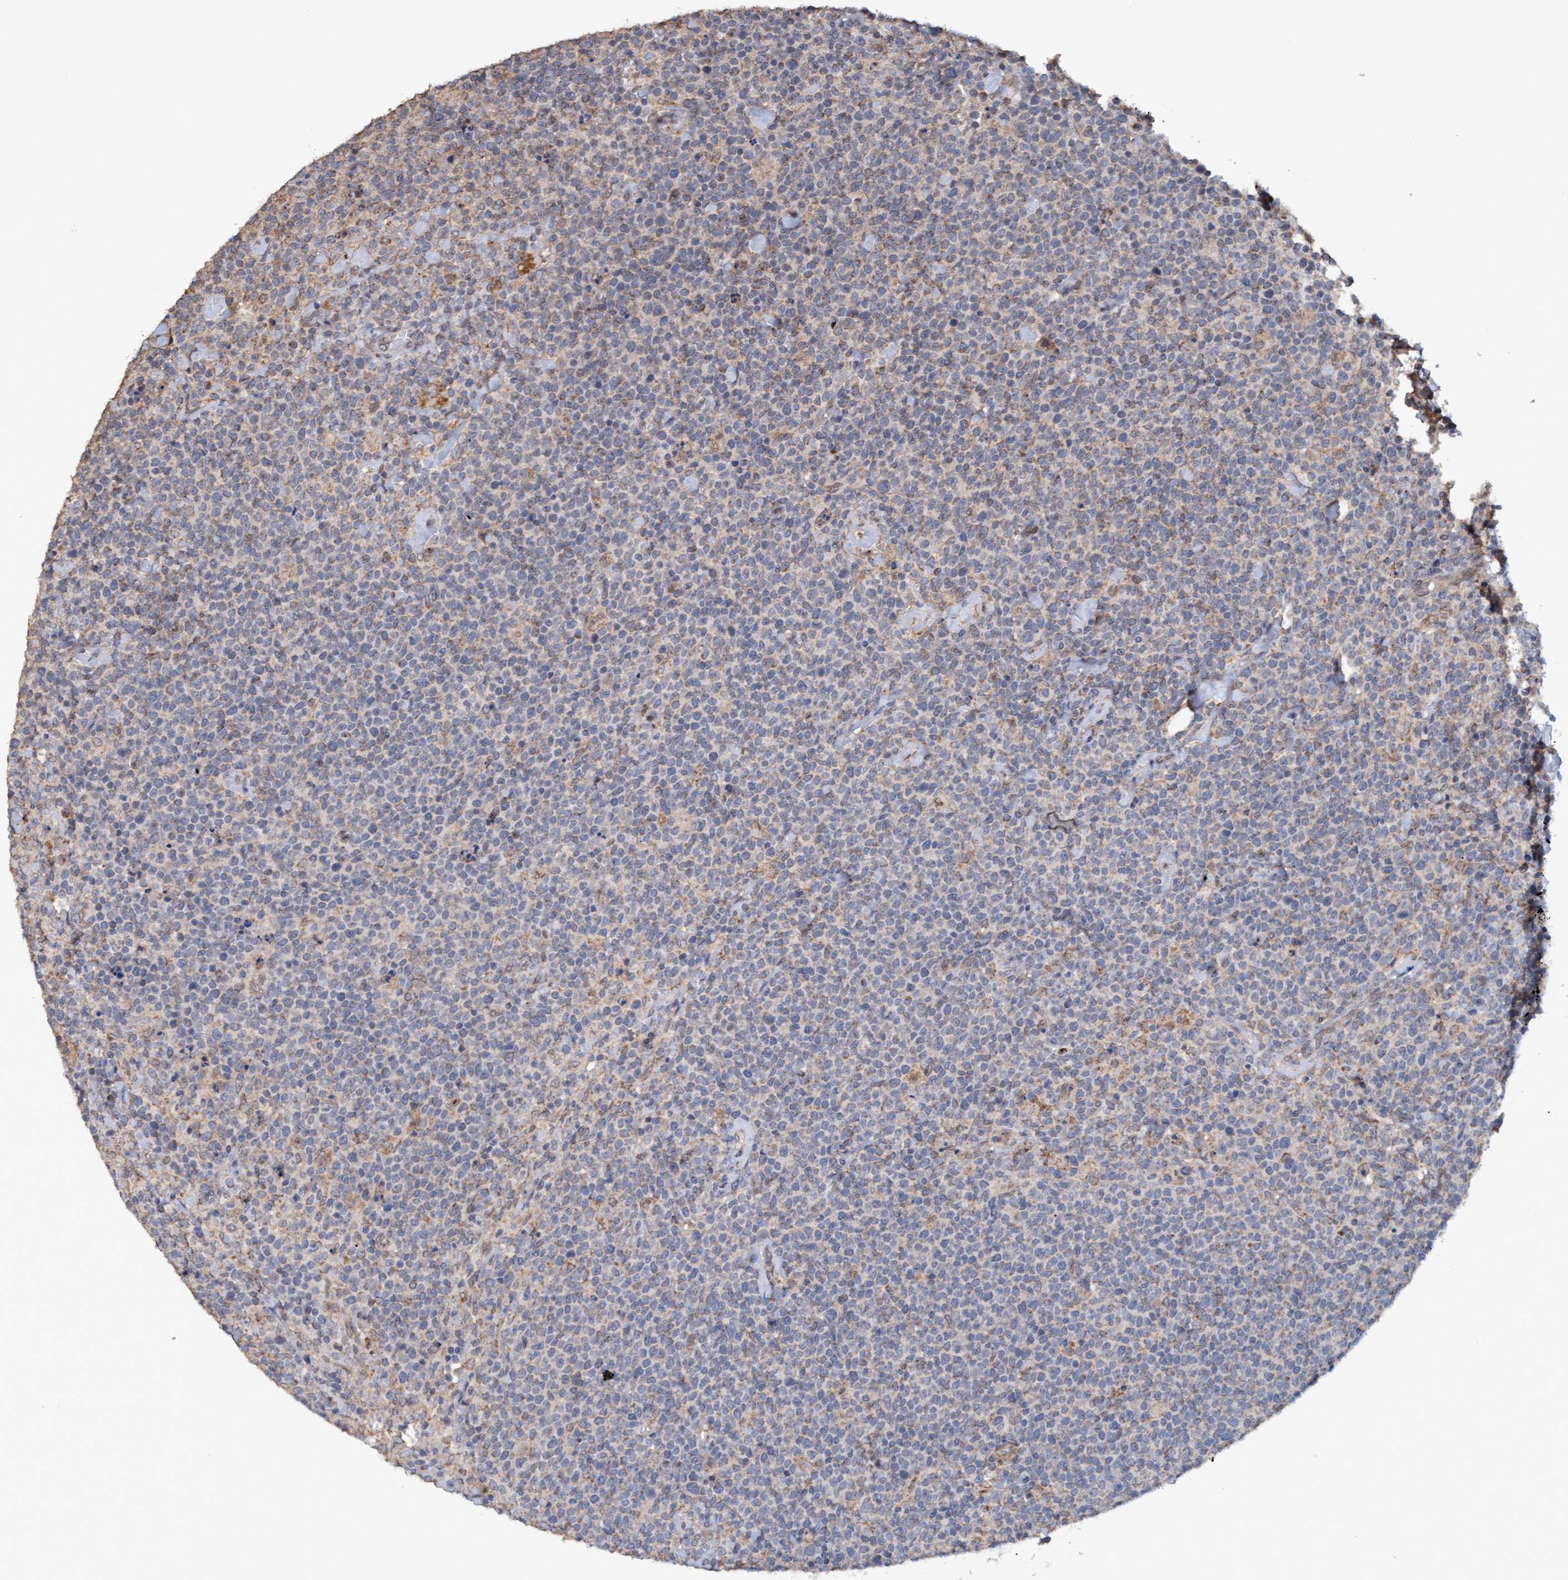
{"staining": {"intensity": "weak", "quantity": "<25%", "location": "cytoplasmic/membranous"}, "tissue": "lymphoma", "cell_type": "Tumor cells", "image_type": "cancer", "snomed": [{"axis": "morphology", "description": "Malignant lymphoma, non-Hodgkin's type, High grade"}, {"axis": "topography", "description": "Lymph node"}], "caption": "DAB (3,3'-diaminobenzidine) immunohistochemical staining of human lymphoma demonstrates no significant positivity in tumor cells.", "gene": "MGLL", "patient": {"sex": "male", "age": 61}}